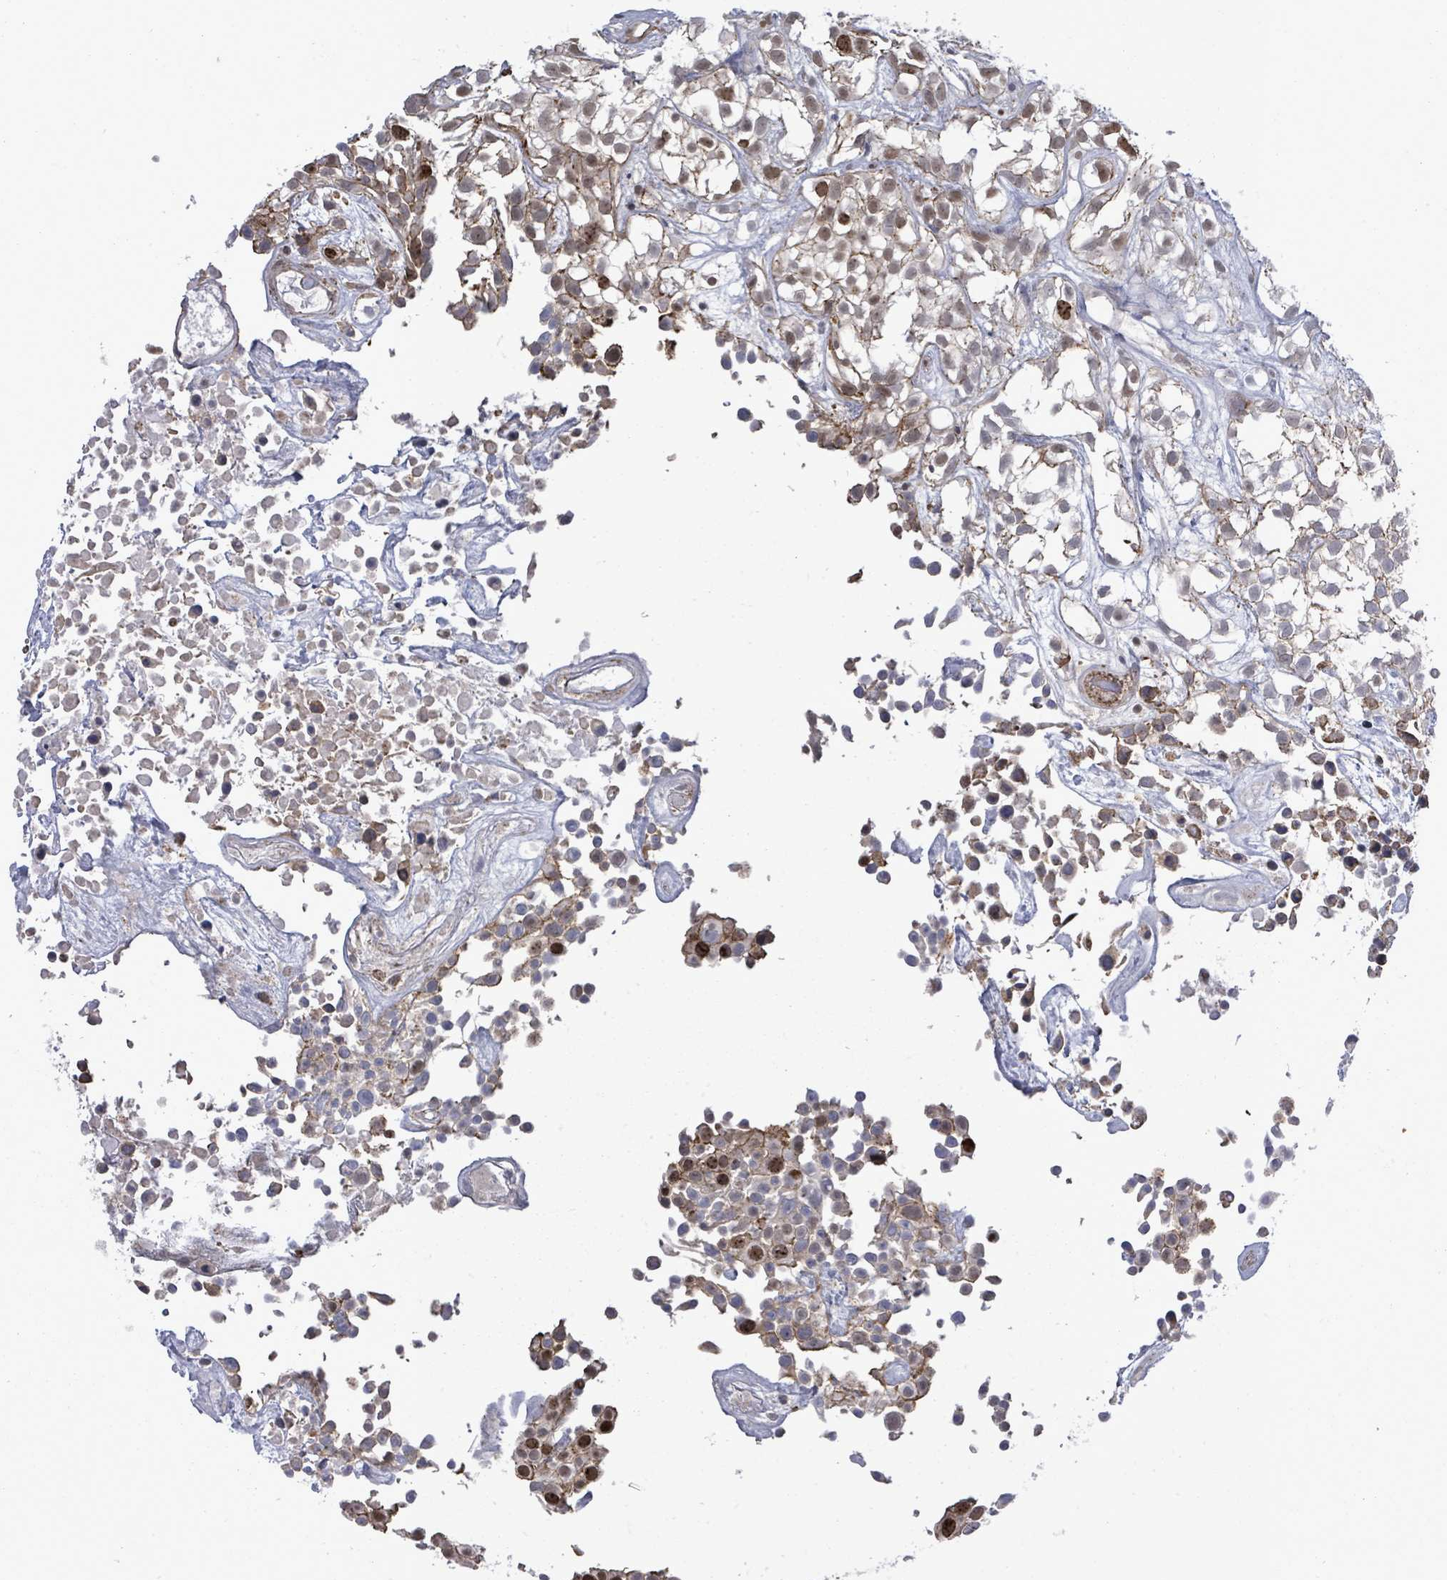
{"staining": {"intensity": "moderate", "quantity": "25%-75%", "location": "nuclear"}, "tissue": "urothelial cancer", "cell_type": "Tumor cells", "image_type": "cancer", "snomed": [{"axis": "morphology", "description": "Urothelial carcinoma, High grade"}, {"axis": "topography", "description": "Urinary bladder"}], "caption": "An immunohistochemistry (IHC) micrograph of tumor tissue is shown. Protein staining in brown shows moderate nuclear positivity in urothelial cancer within tumor cells.", "gene": "PAPSS1", "patient": {"sex": "male", "age": 56}}